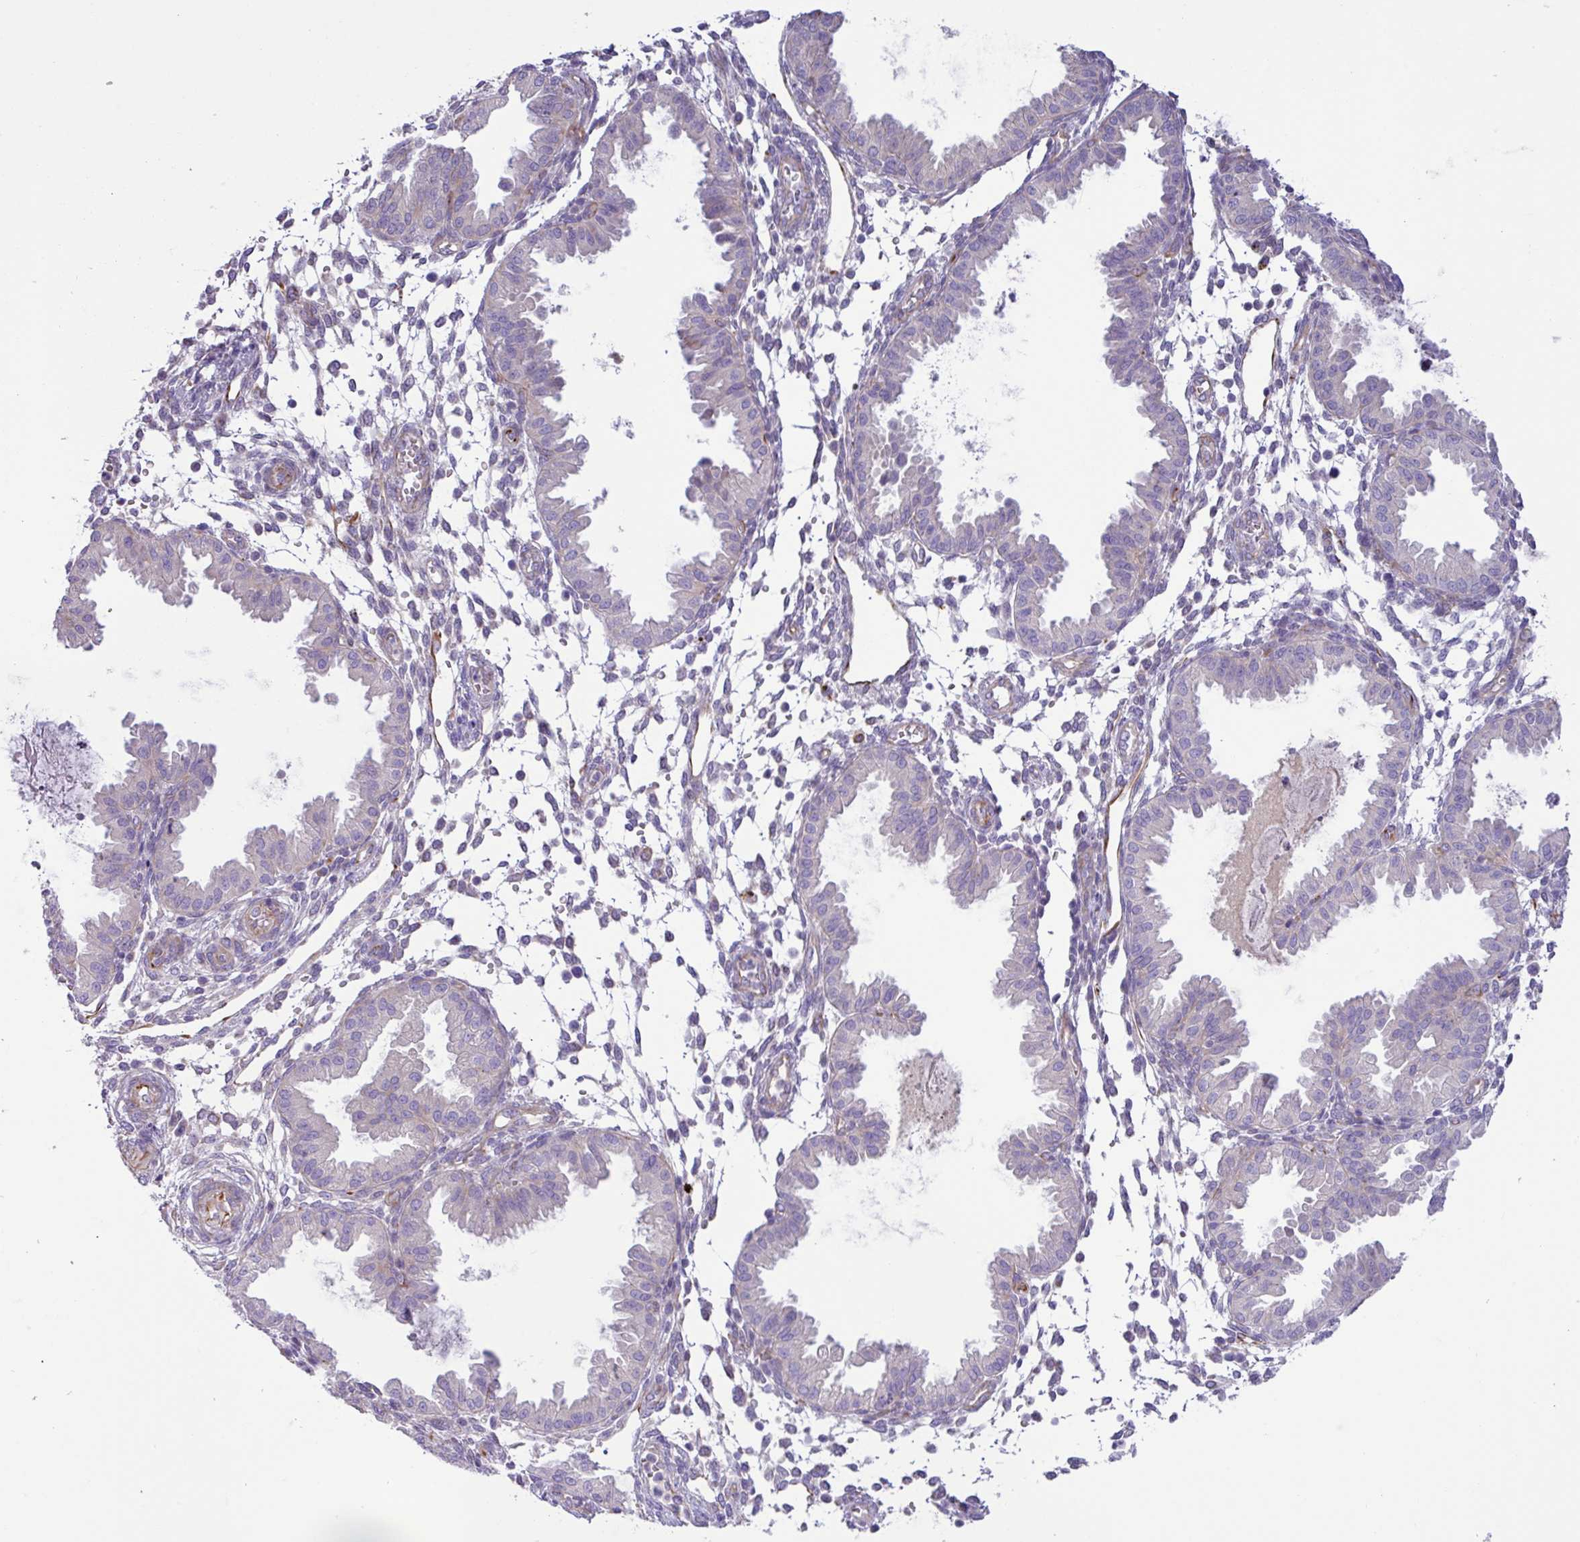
{"staining": {"intensity": "negative", "quantity": "none", "location": "none"}, "tissue": "endometrium", "cell_type": "Cells in endometrial stroma", "image_type": "normal", "snomed": [{"axis": "morphology", "description": "Normal tissue, NOS"}, {"axis": "topography", "description": "Endometrium"}], "caption": "Histopathology image shows no protein positivity in cells in endometrial stroma of benign endometrium. Nuclei are stained in blue.", "gene": "MRM2", "patient": {"sex": "female", "age": 33}}